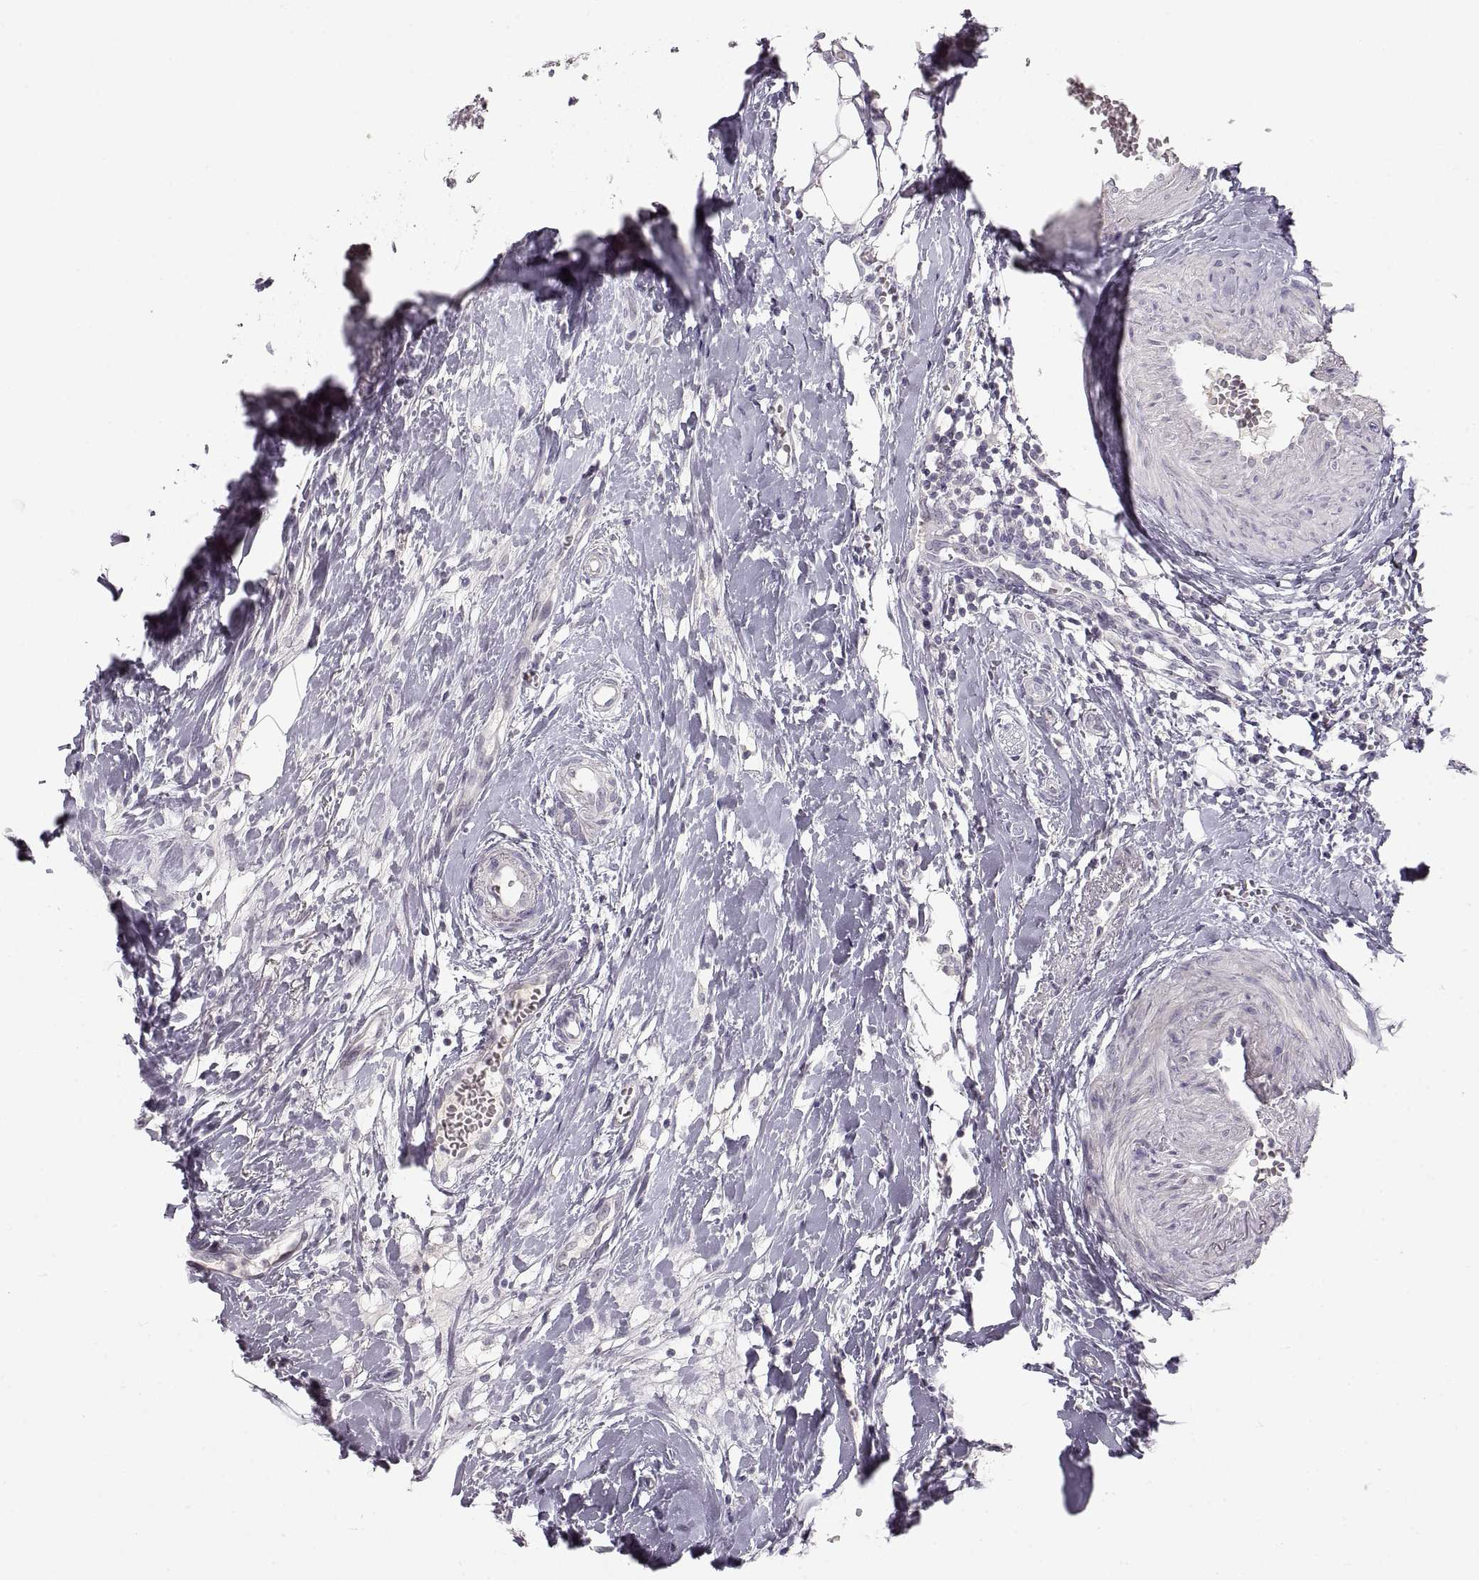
{"staining": {"intensity": "negative", "quantity": "none", "location": "none"}, "tissue": "head and neck cancer", "cell_type": "Tumor cells", "image_type": "cancer", "snomed": [{"axis": "morphology", "description": "Squamous cell carcinoma, NOS"}, {"axis": "morphology", "description": "Squamous cell carcinoma, metastatic, NOS"}, {"axis": "topography", "description": "Oral tissue"}, {"axis": "topography", "description": "Head-Neck"}], "caption": "Tumor cells are negative for brown protein staining in squamous cell carcinoma (head and neck).", "gene": "PCSK2", "patient": {"sex": "female", "age": 85}}